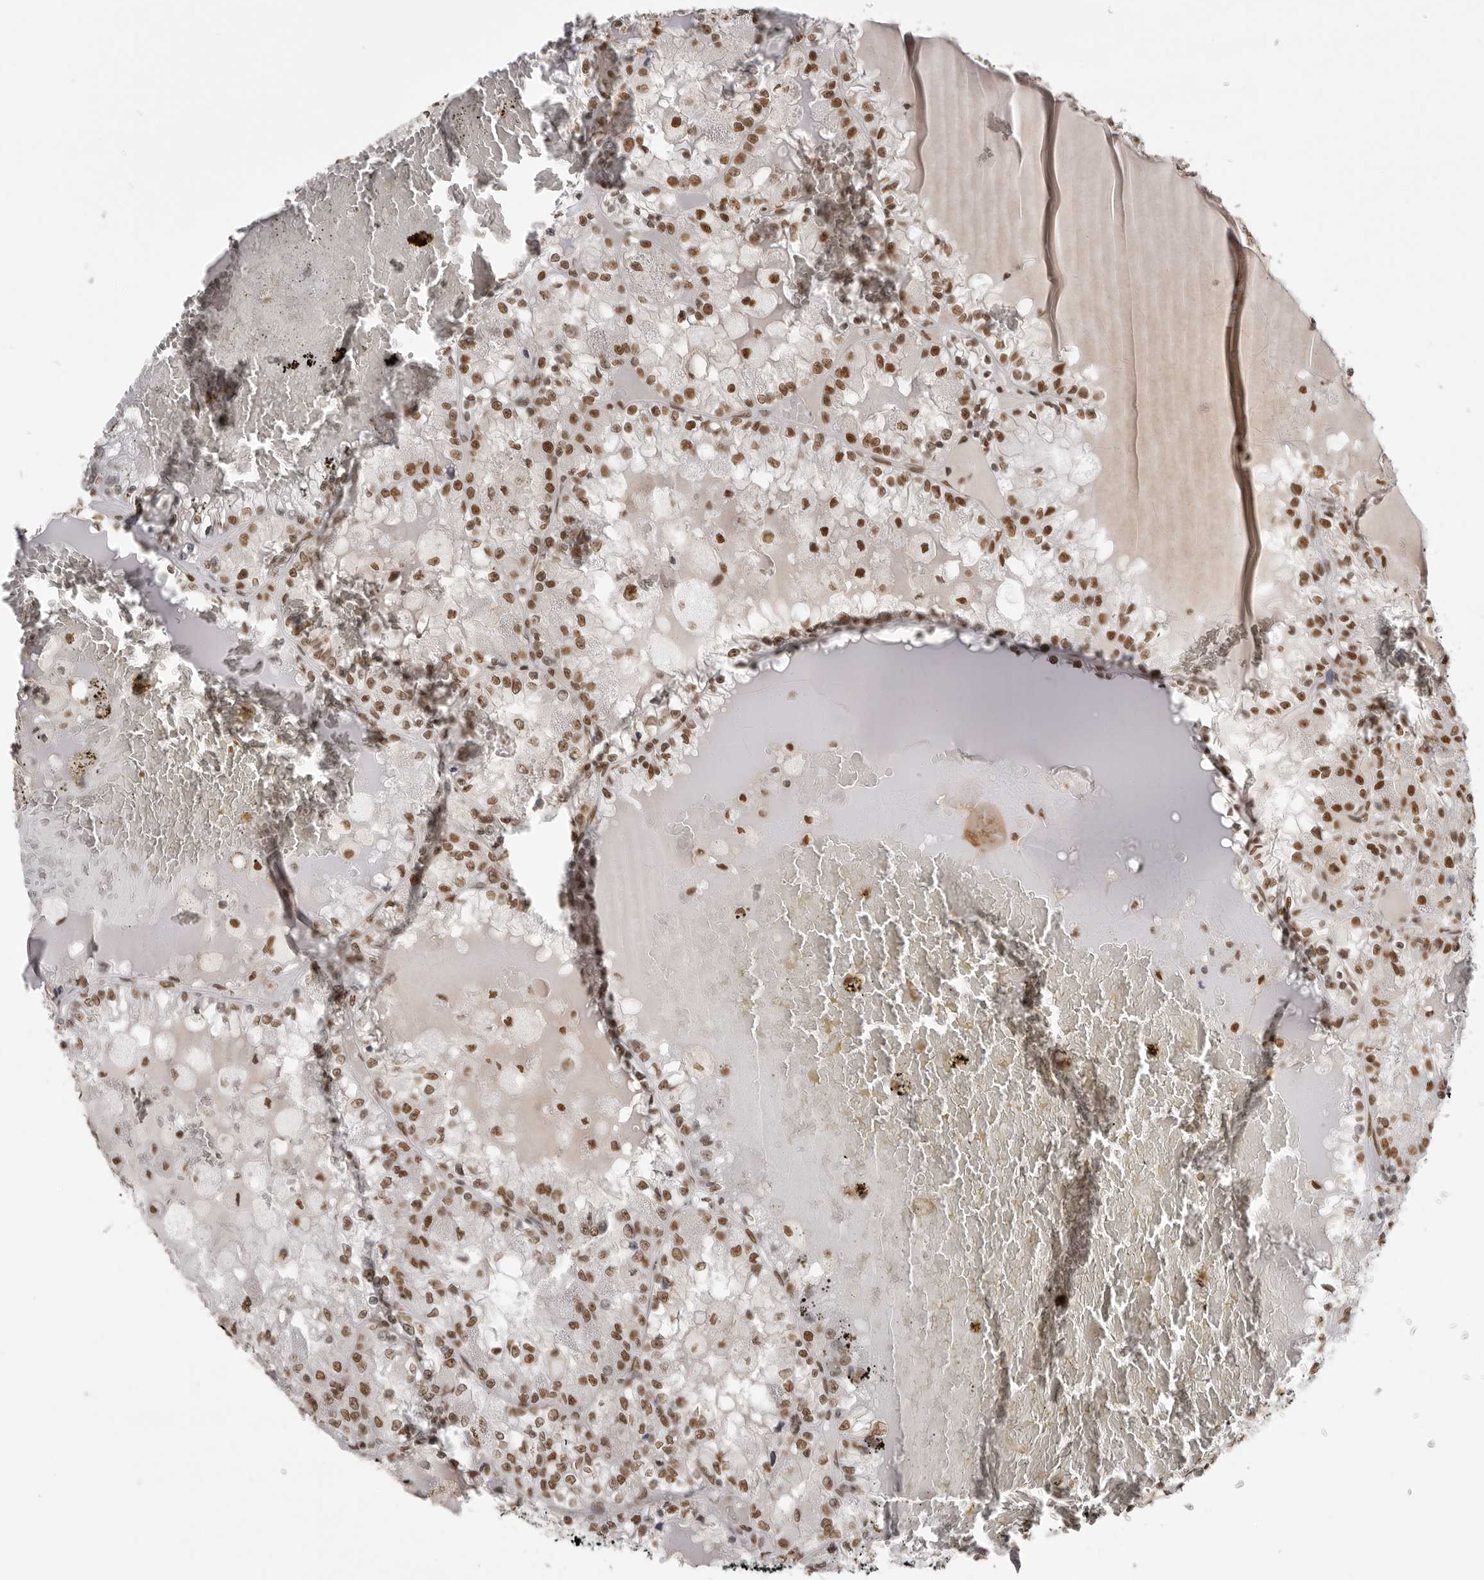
{"staining": {"intensity": "moderate", "quantity": ">75%", "location": "nuclear"}, "tissue": "renal cancer", "cell_type": "Tumor cells", "image_type": "cancer", "snomed": [{"axis": "morphology", "description": "Adenocarcinoma, NOS"}, {"axis": "topography", "description": "Kidney"}], "caption": "This is a histology image of immunohistochemistry staining of adenocarcinoma (renal), which shows moderate positivity in the nuclear of tumor cells.", "gene": "RPA2", "patient": {"sex": "female", "age": 59}}